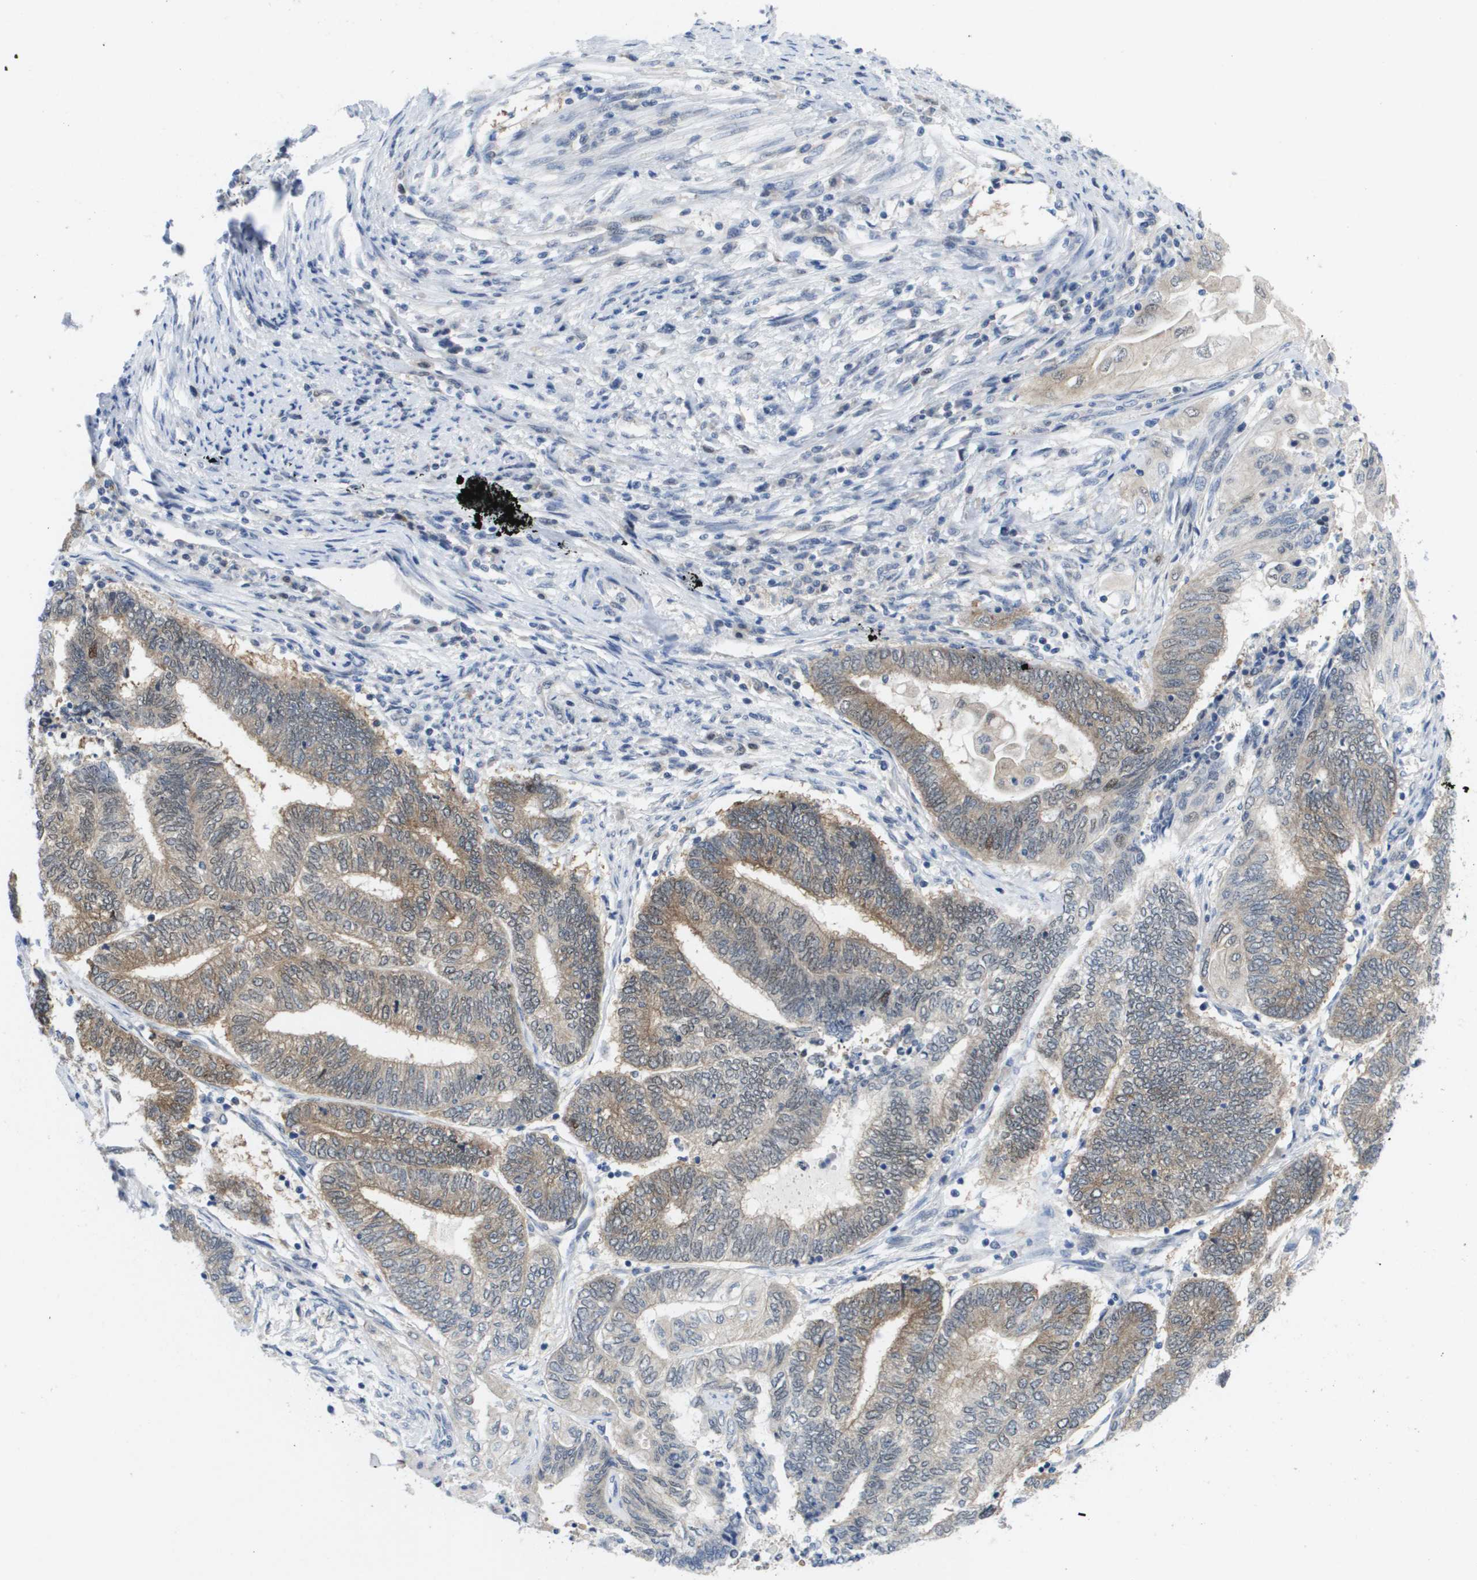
{"staining": {"intensity": "moderate", "quantity": "25%-75%", "location": "cytoplasmic/membranous"}, "tissue": "endometrial cancer", "cell_type": "Tumor cells", "image_type": "cancer", "snomed": [{"axis": "morphology", "description": "Adenocarcinoma, NOS"}, {"axis": "topography", "description": "Uterus"}, {"axis": "topography", "description": "Endometrium"}], "caption": "Protein staining reveals moderate cytoplasmic/membranous expression in approximately 25%-75% of tumor cells in endometrial adenocarcinoma.", "gene": "FKBP4", "patient": {"sex": "female", "age": 70}}